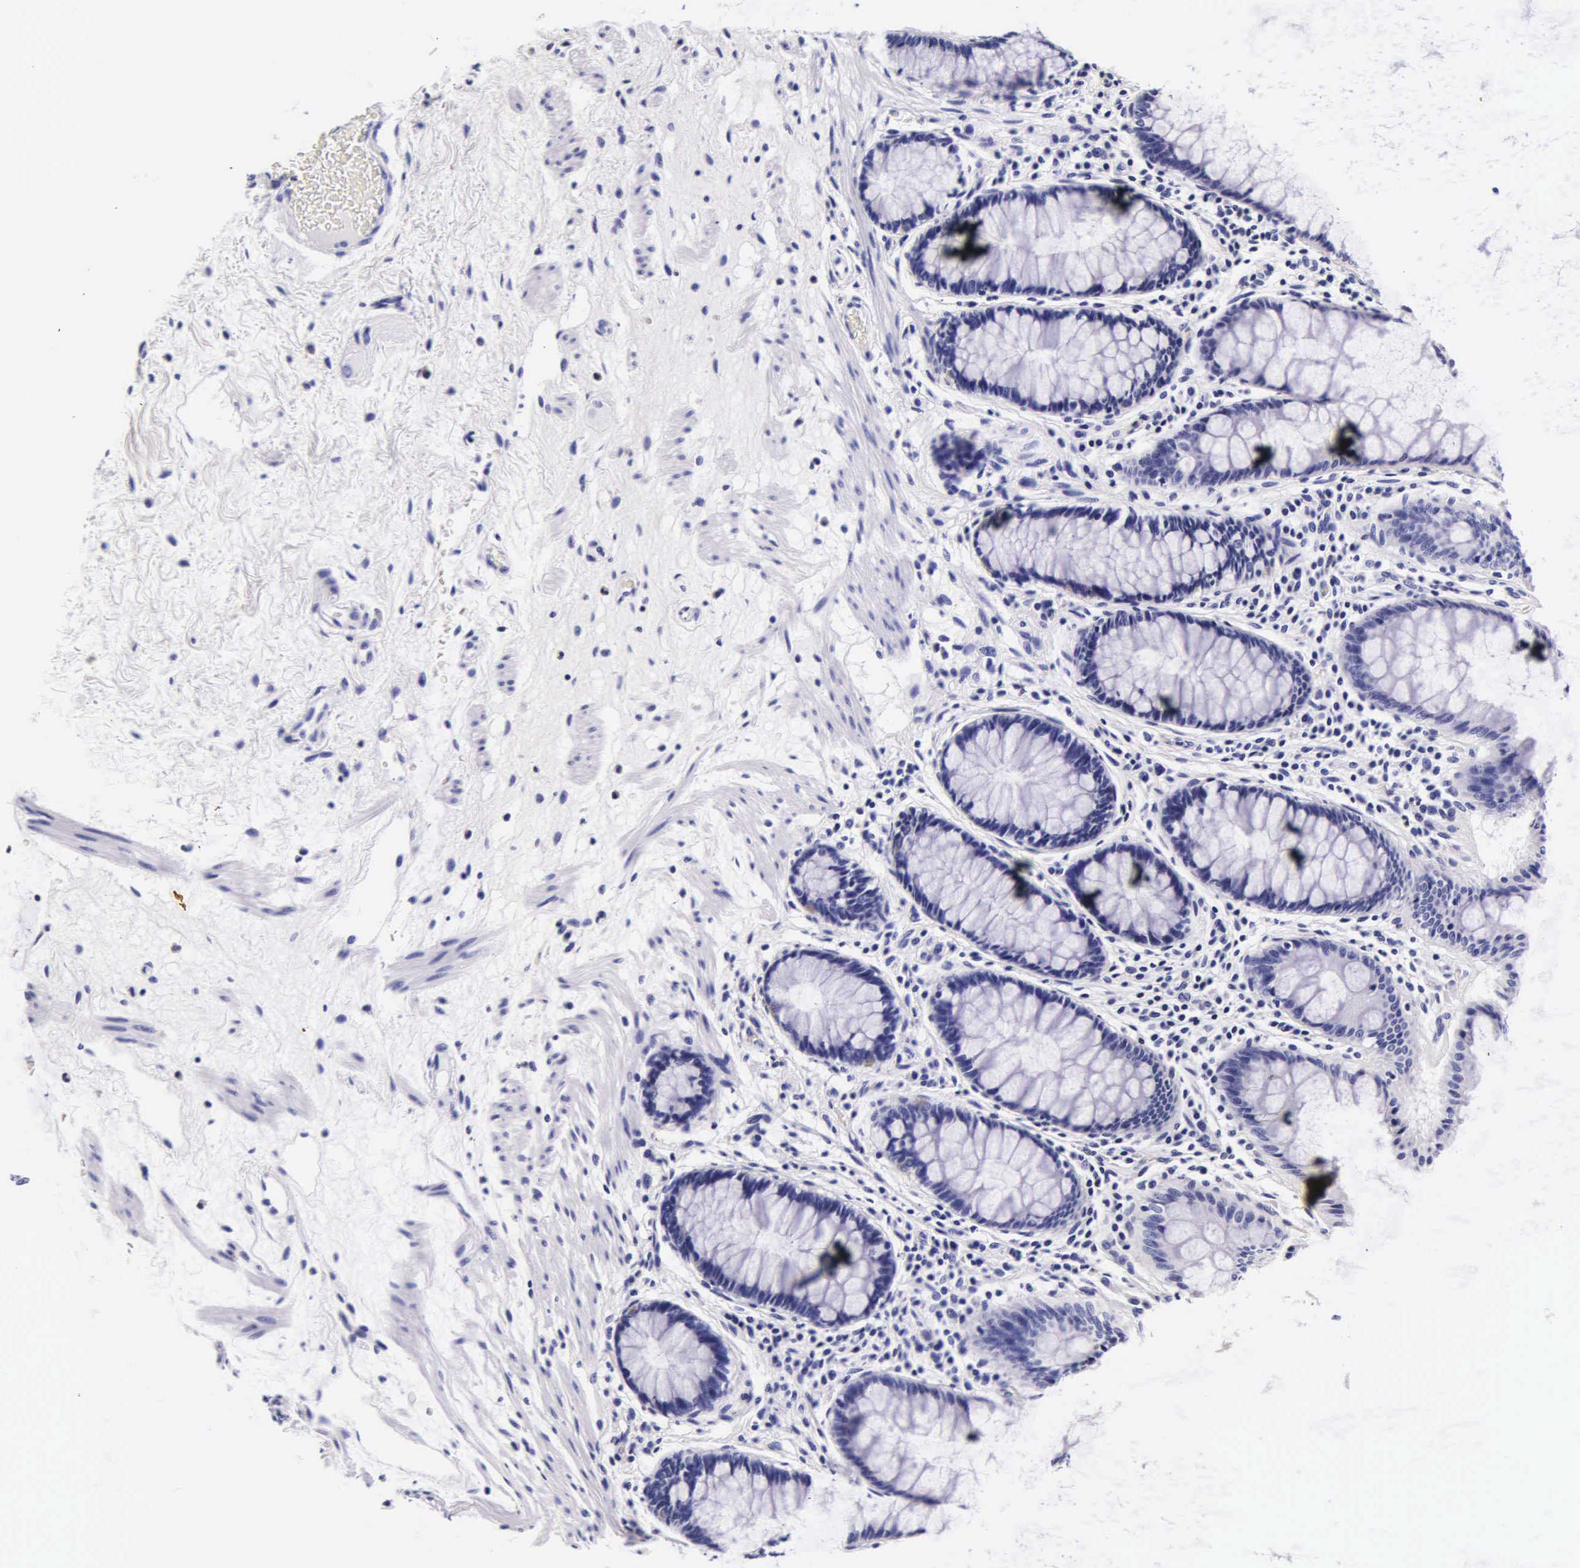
{"staining": {"intensity": "negative", "quantity": "none", "location": "none"}, "tissue": "rectum", "cell_type": "Glandular cells", "image_type": "normal", "snomed": [{"axis": "morphology", "description": "Normal tissue, NOS"}, {"axis": "topography", "description": "Rectum"}], "caption": "This image is of unremarkable rectum stained with immunohistochemistry (IHC) to label a protein in brown with the nuclei are counter-stained blue. There is no positivity in glandular cells. (DAB immunohistochemistry (IHC) visualized using brightfield microscopy, high magnification).", "gene": "DGCR2", "patient": {"sex": "male", "age": 77}}